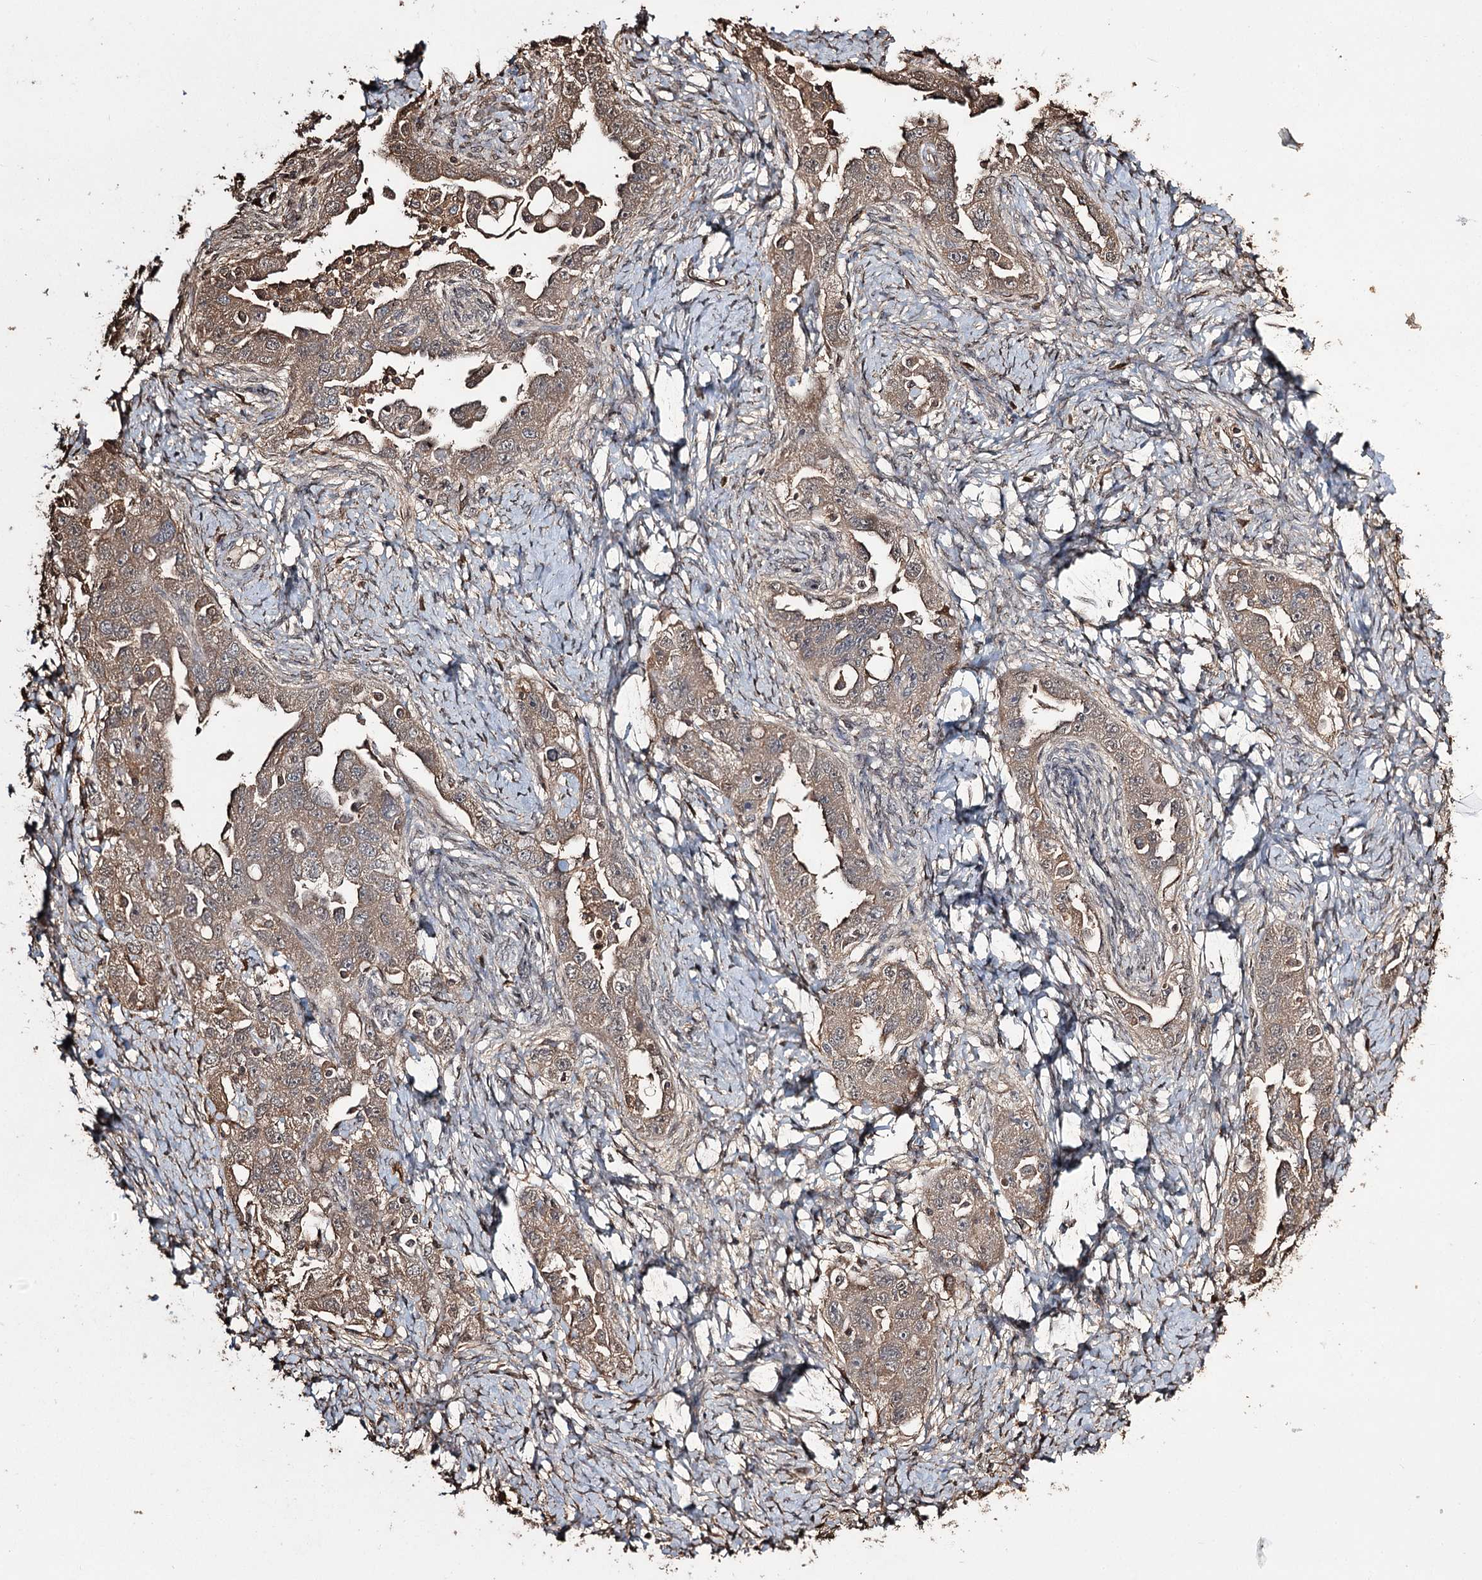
{"staining": {"intensity": "moderate", "quantity": ">75%", "location": "cytoplasmic/membranous"}, "tissue": "ovarian cancer", "cell_type": "Tumor cells", "image_type": "cancer", "snomed": [{"axis": "morphology", "description": "Carcinoma, NOS"}, {"axis": "morphology", "description": "Cystadenocarcinoma, serous, NOS"}, {"axis": "topography", "description": "Ovary"}], "caption": "DAB immunohistochemical staining of human serous cystadenocarcinoma (ovarian) reveals moderate cytoplasmic/membranous protein positivity in approximately >75% of tumor cells.", "gene": "PLCH1", "patient": {"sex": "female", "age": 69}}